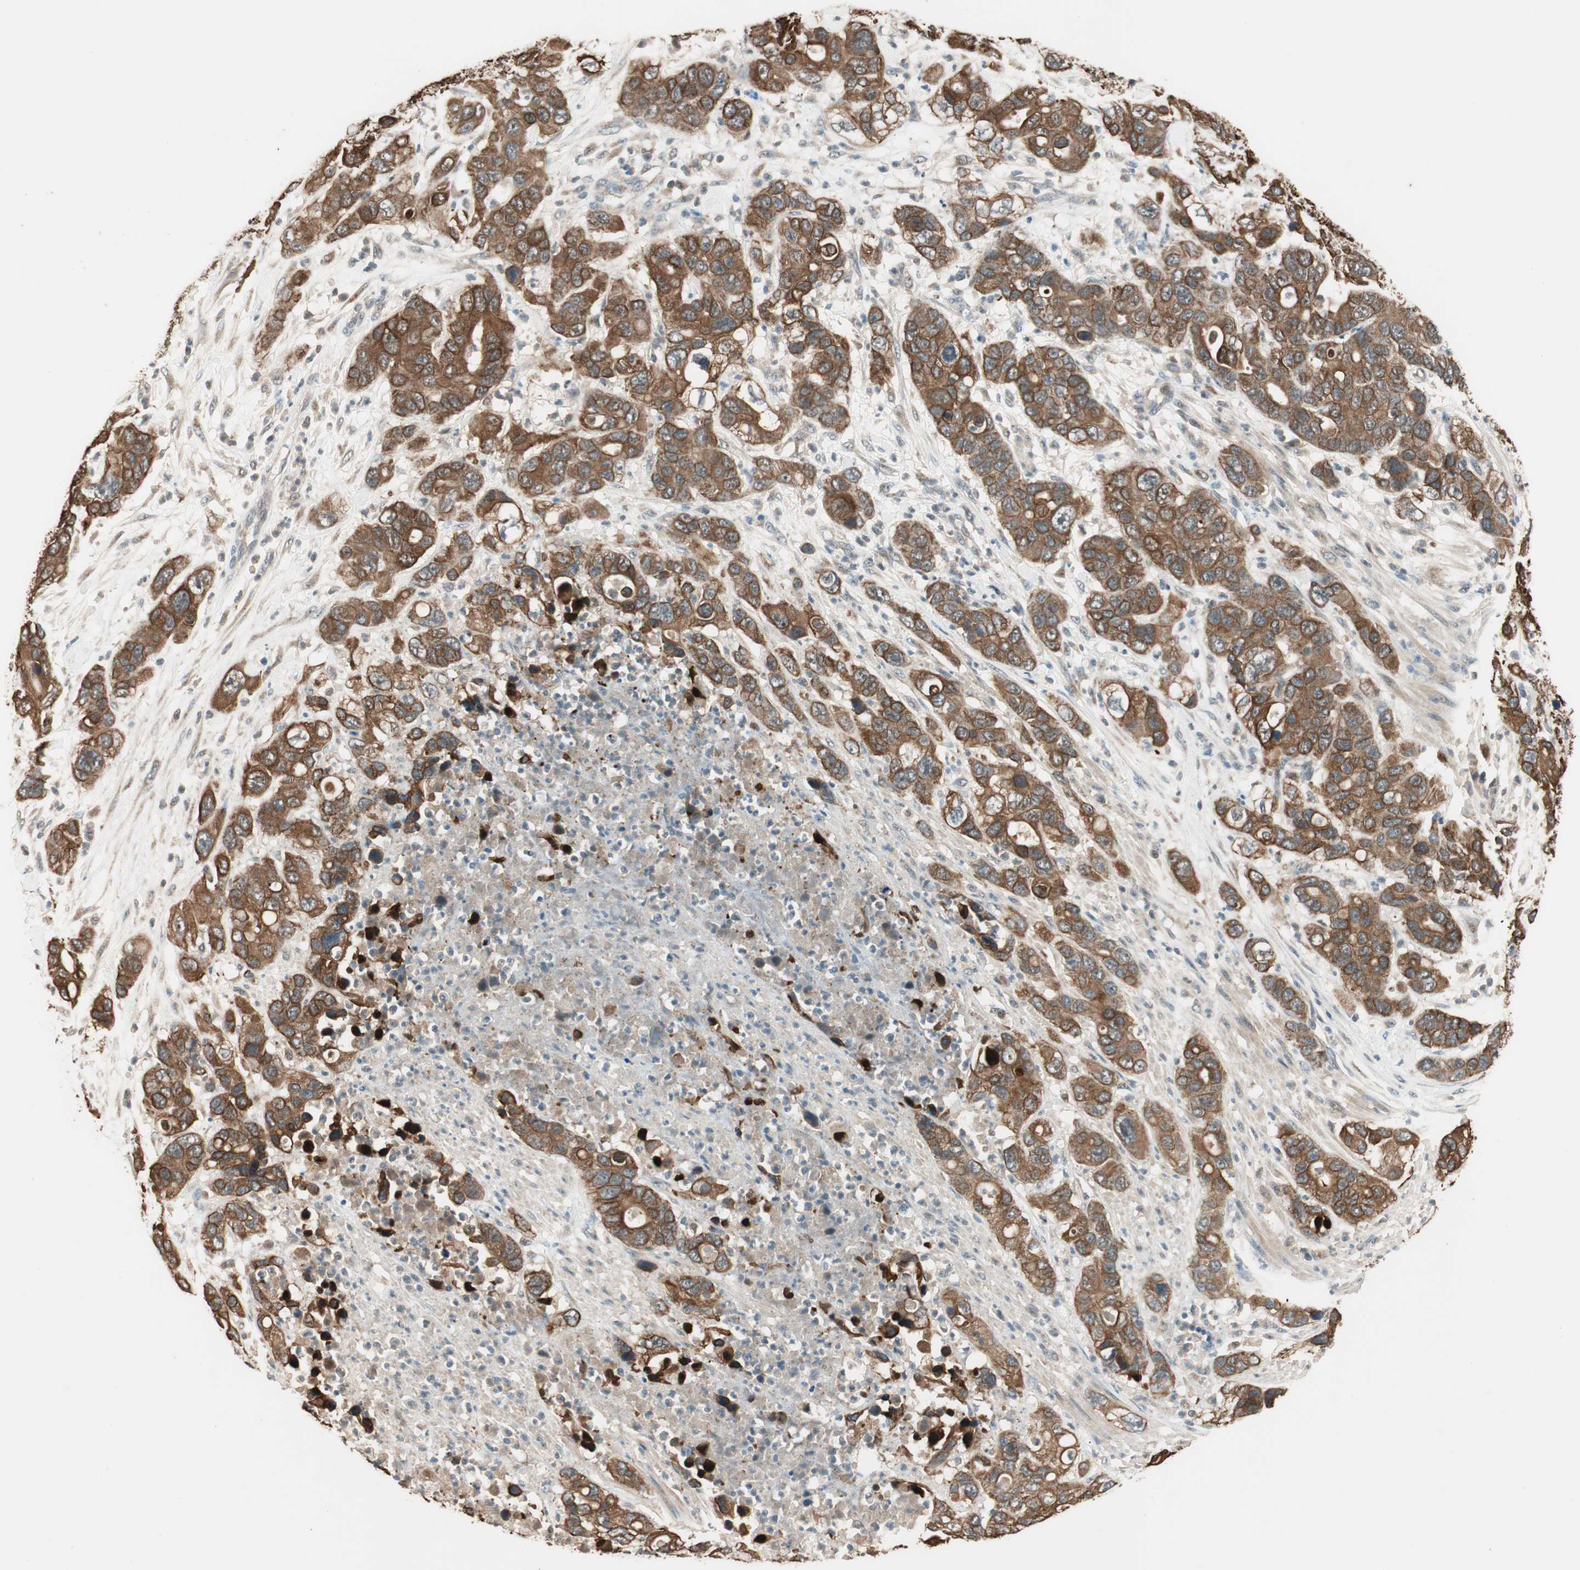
{"staining": {"intensity": "strong", "quantity": ">75%", "location": "cytoplasmic/membranous"}, "tissue": "pancreatic cancer", "cell_type": "Tumor cells", "image_type": "cancer", "snomed": [{"axis": "morphology", "description": "Adenocarcinoma, NOS"}, {"axis": "topography", "description": "Pancreas"}], "caption": "An immunohistochemistry micrograph of tumor tissue is shown. Protein staining in brown shows strong cytoplasmic/membranous positivity in pancreatic cancer within tumor cells. Immunohistochemistry stains the protein in brown and the nuclei are stained blue.", "gene": "TRIM21", "patient": {"sex": "female", "age": 71}}